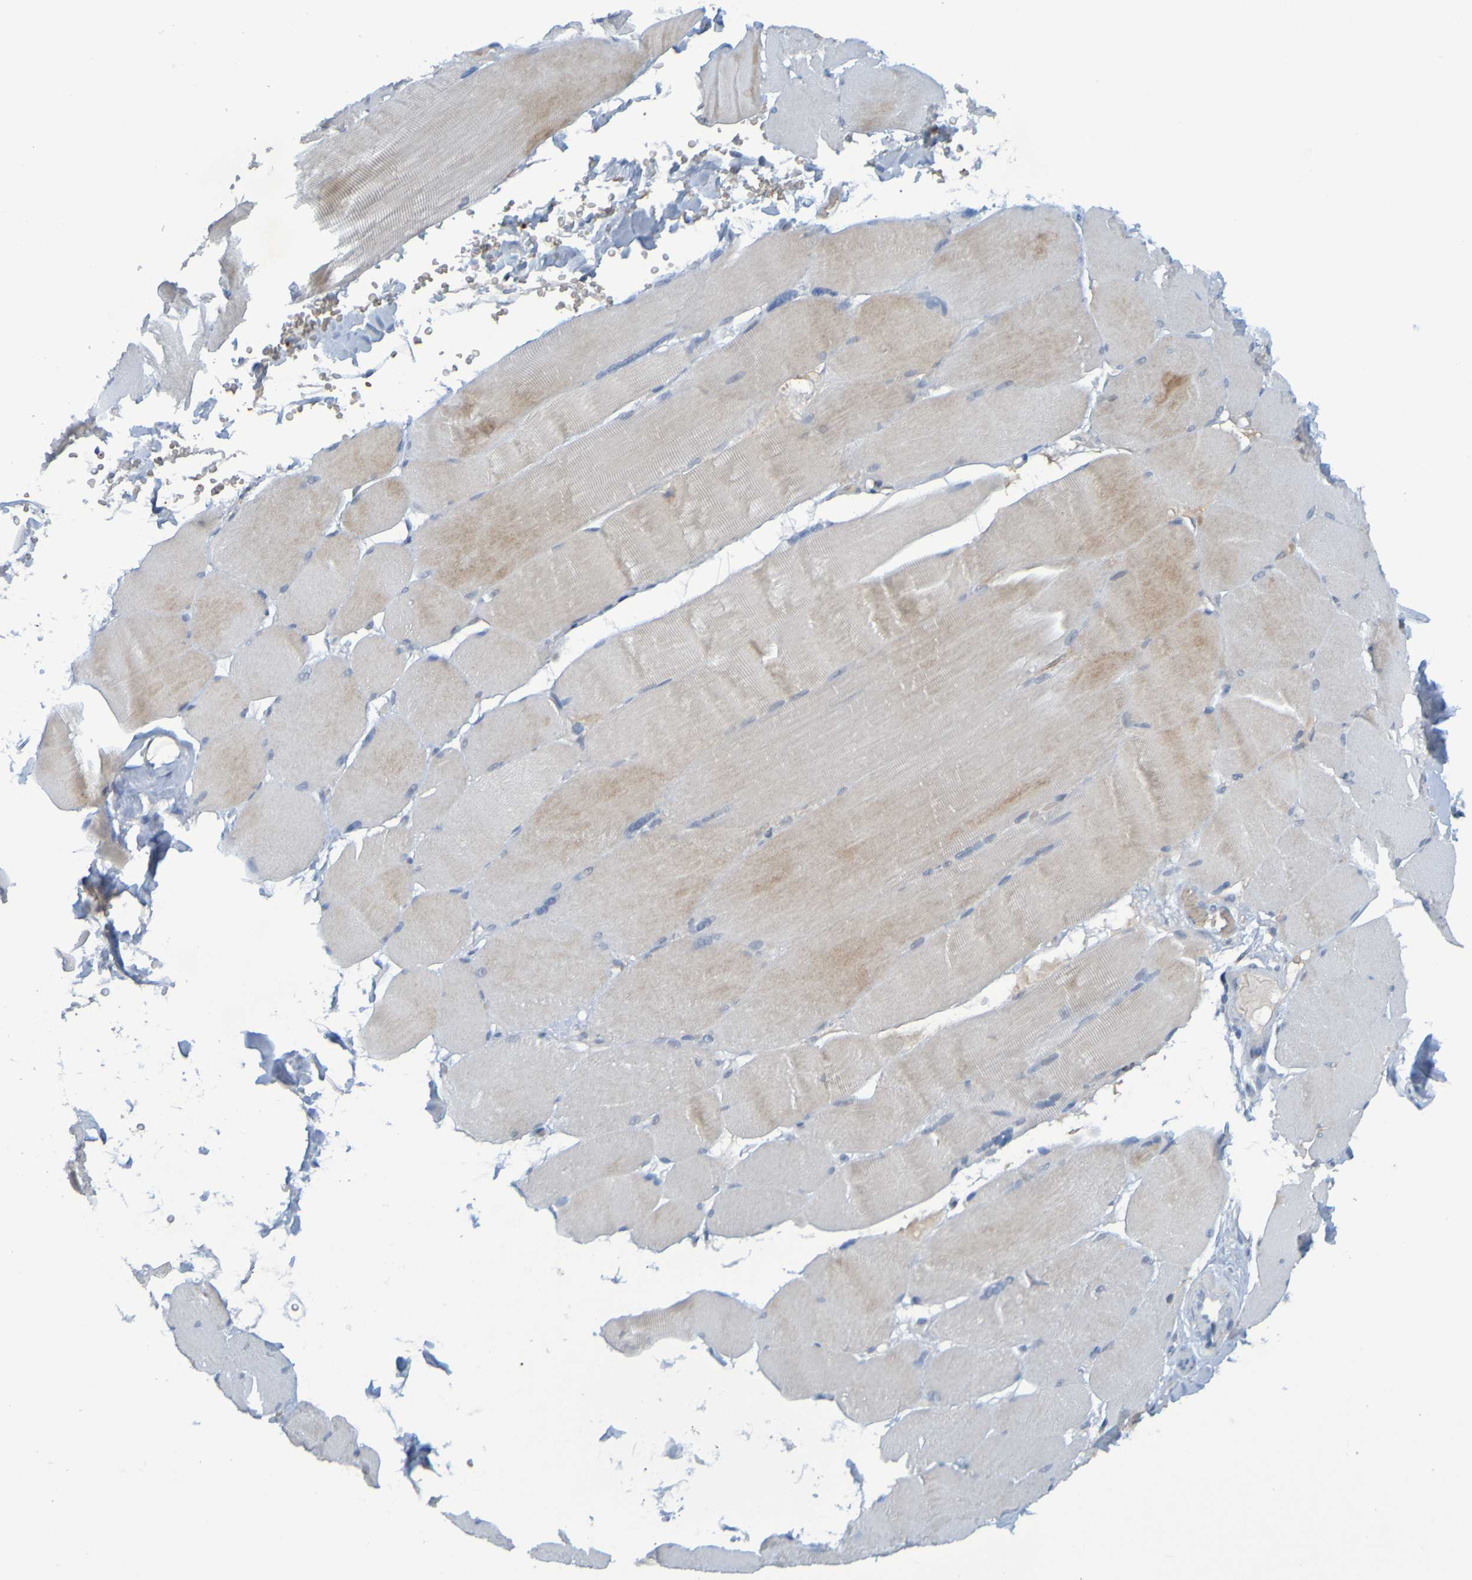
{"staining": {"intensity": "weak", "quantity": ">75%", "location": "cytoplasmic/membranous"}, "tissue": "skeletal muscle", "cell_type": "Myocytes", "image_type": "normal", "snomed": [{"axis": "morphology", "description": "Normal tissue, NOS"}, {"axis": "topography", "description": "Skin"}, {"axis": "topography", "description": "Skeletal muscle"}], "caption": "A brown stain shows weak cytoplasmic/membranous expression of a protein in myocytes of normal human skeletal muscle. The protein is stained brown, and the nuclei are stained in blue (DAB (3,3'-diaminobenzidine) IHC with brightfield microscopy, high magnification).", "gene": "USP36", "patient": {"sex": "male", "age": 83}}